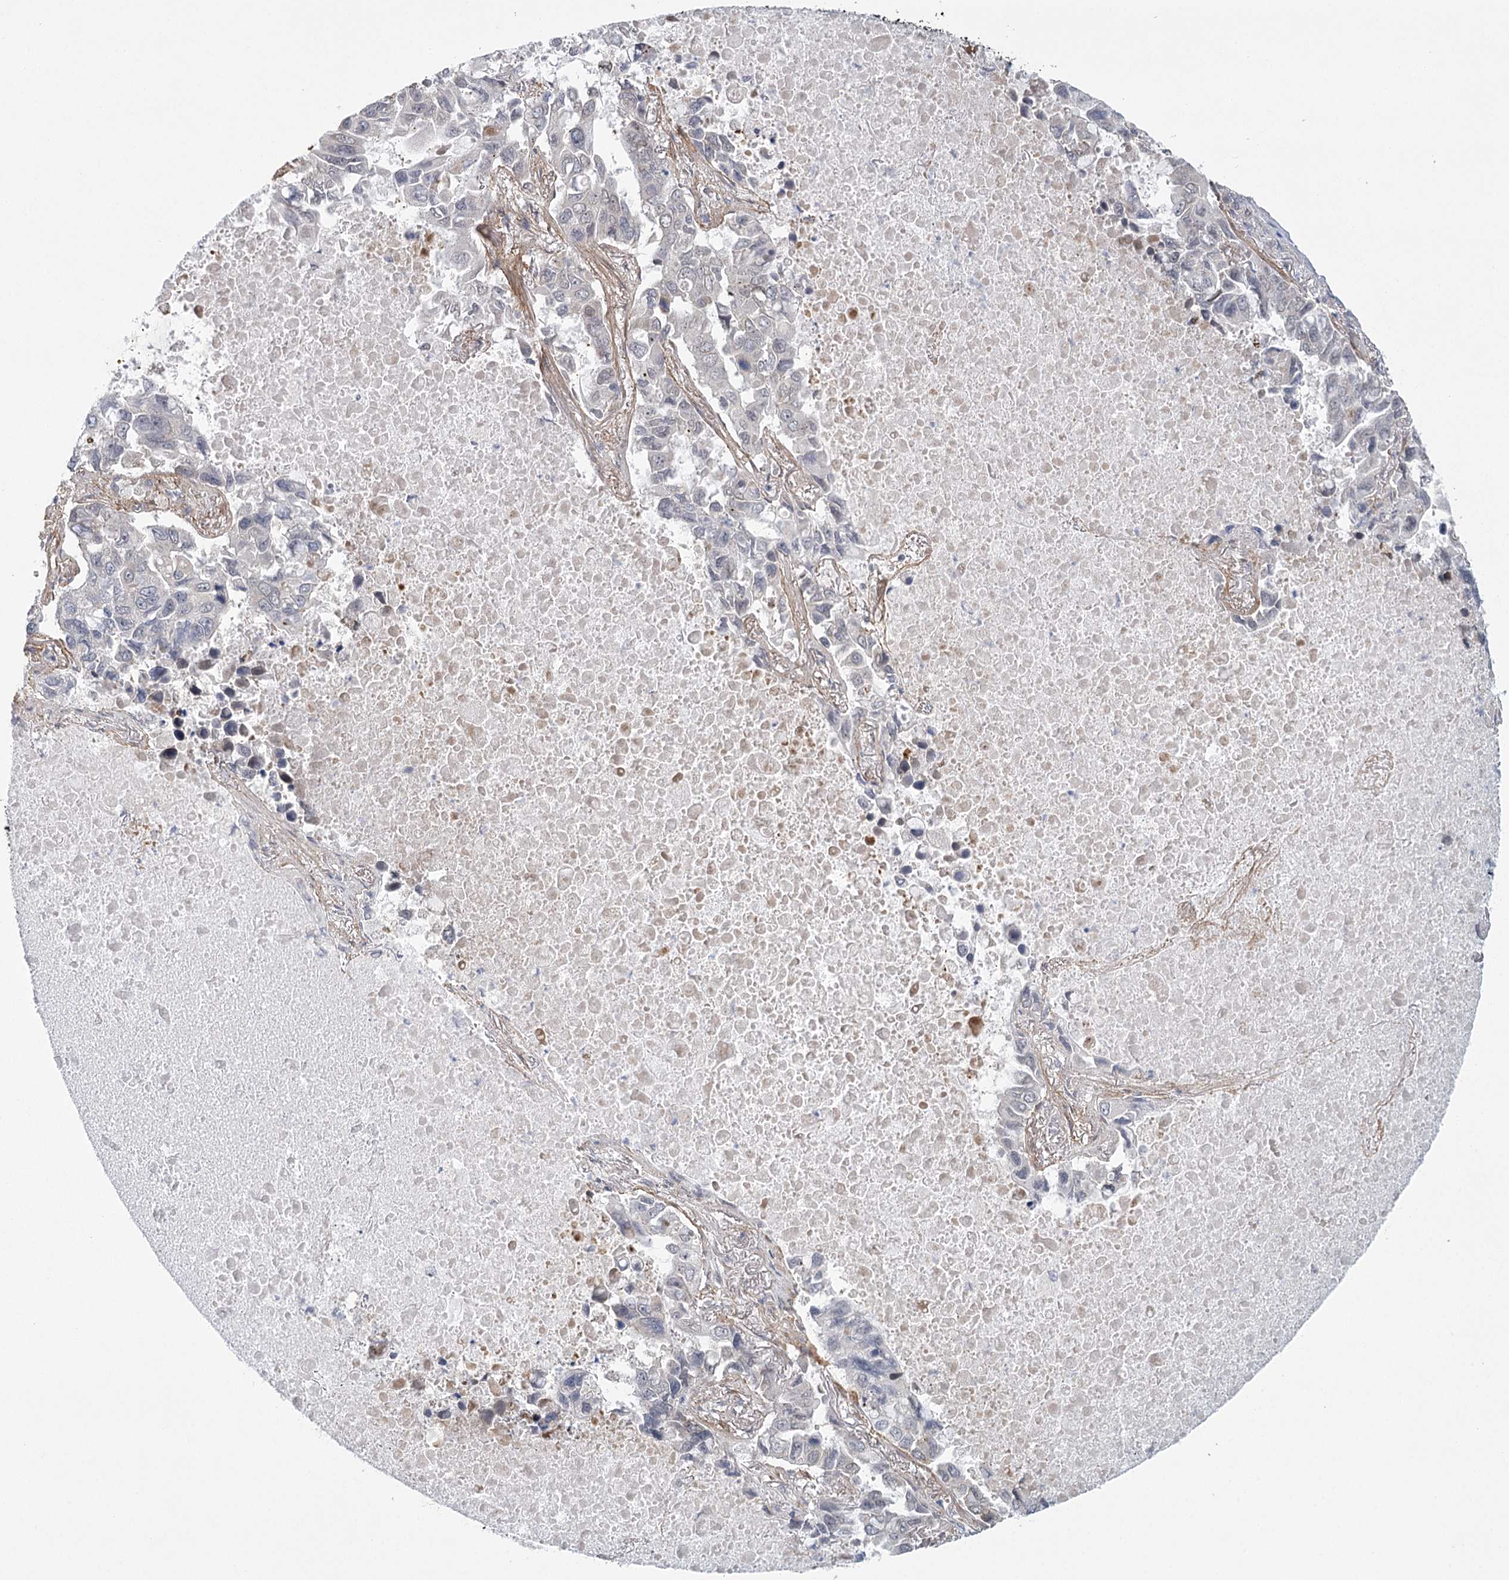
{"staining": {"intensity": "negative", "quantity": "none", "location": "none"}, "tissue": "lung cancer", "cell_type": "Tumor cells", "image_type": "cancer", "snomed": [{"axis": "morphology", "description": "Adenocarcinoma, NOS"}, {"axis": "topography", "description": "Lung"}], "caption": "Immunohistochemical staining of lung cancer displays no significant expression in tumor cells.", "gene": "MED28", "patient": {"sex": "male", "age": 64}}